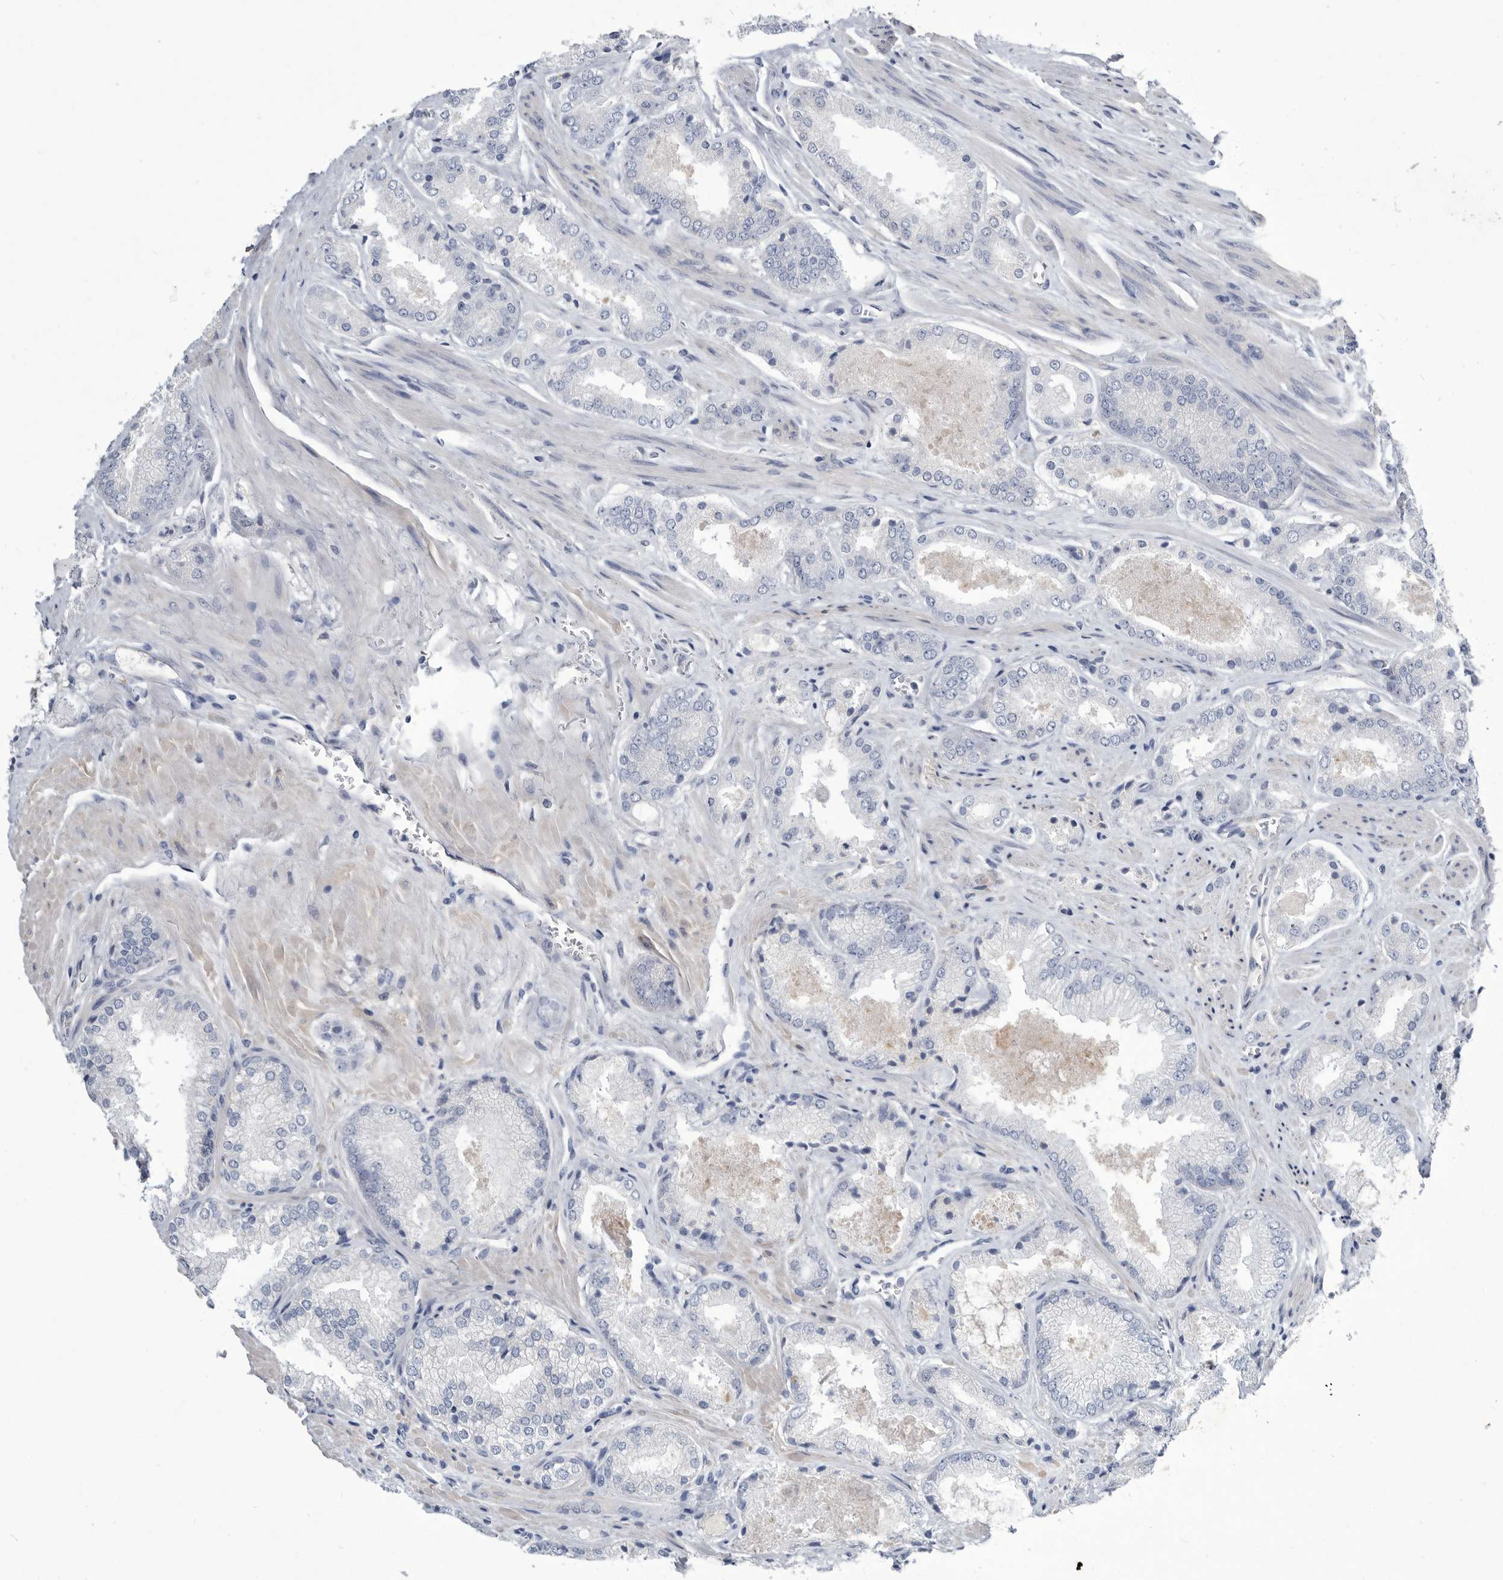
{"staining": {"intensity": "negative", "quantity": "none", "location": "none"}, "tissue": "prostate cancer", "cell_type": "Tumor cells", "image_type": "cancer", "snomed": [{"axis": "morphology", "description": "Adenocarcinoma, High grade"}, {"axis": "topography", "description": "Prostate"}], "caption": "Prostate cancer was stained to show a protein in brown. There is no significant staining in tumor cells.", "gene": "BTBD6", "patient": {"sex": "male", "age": 58}}